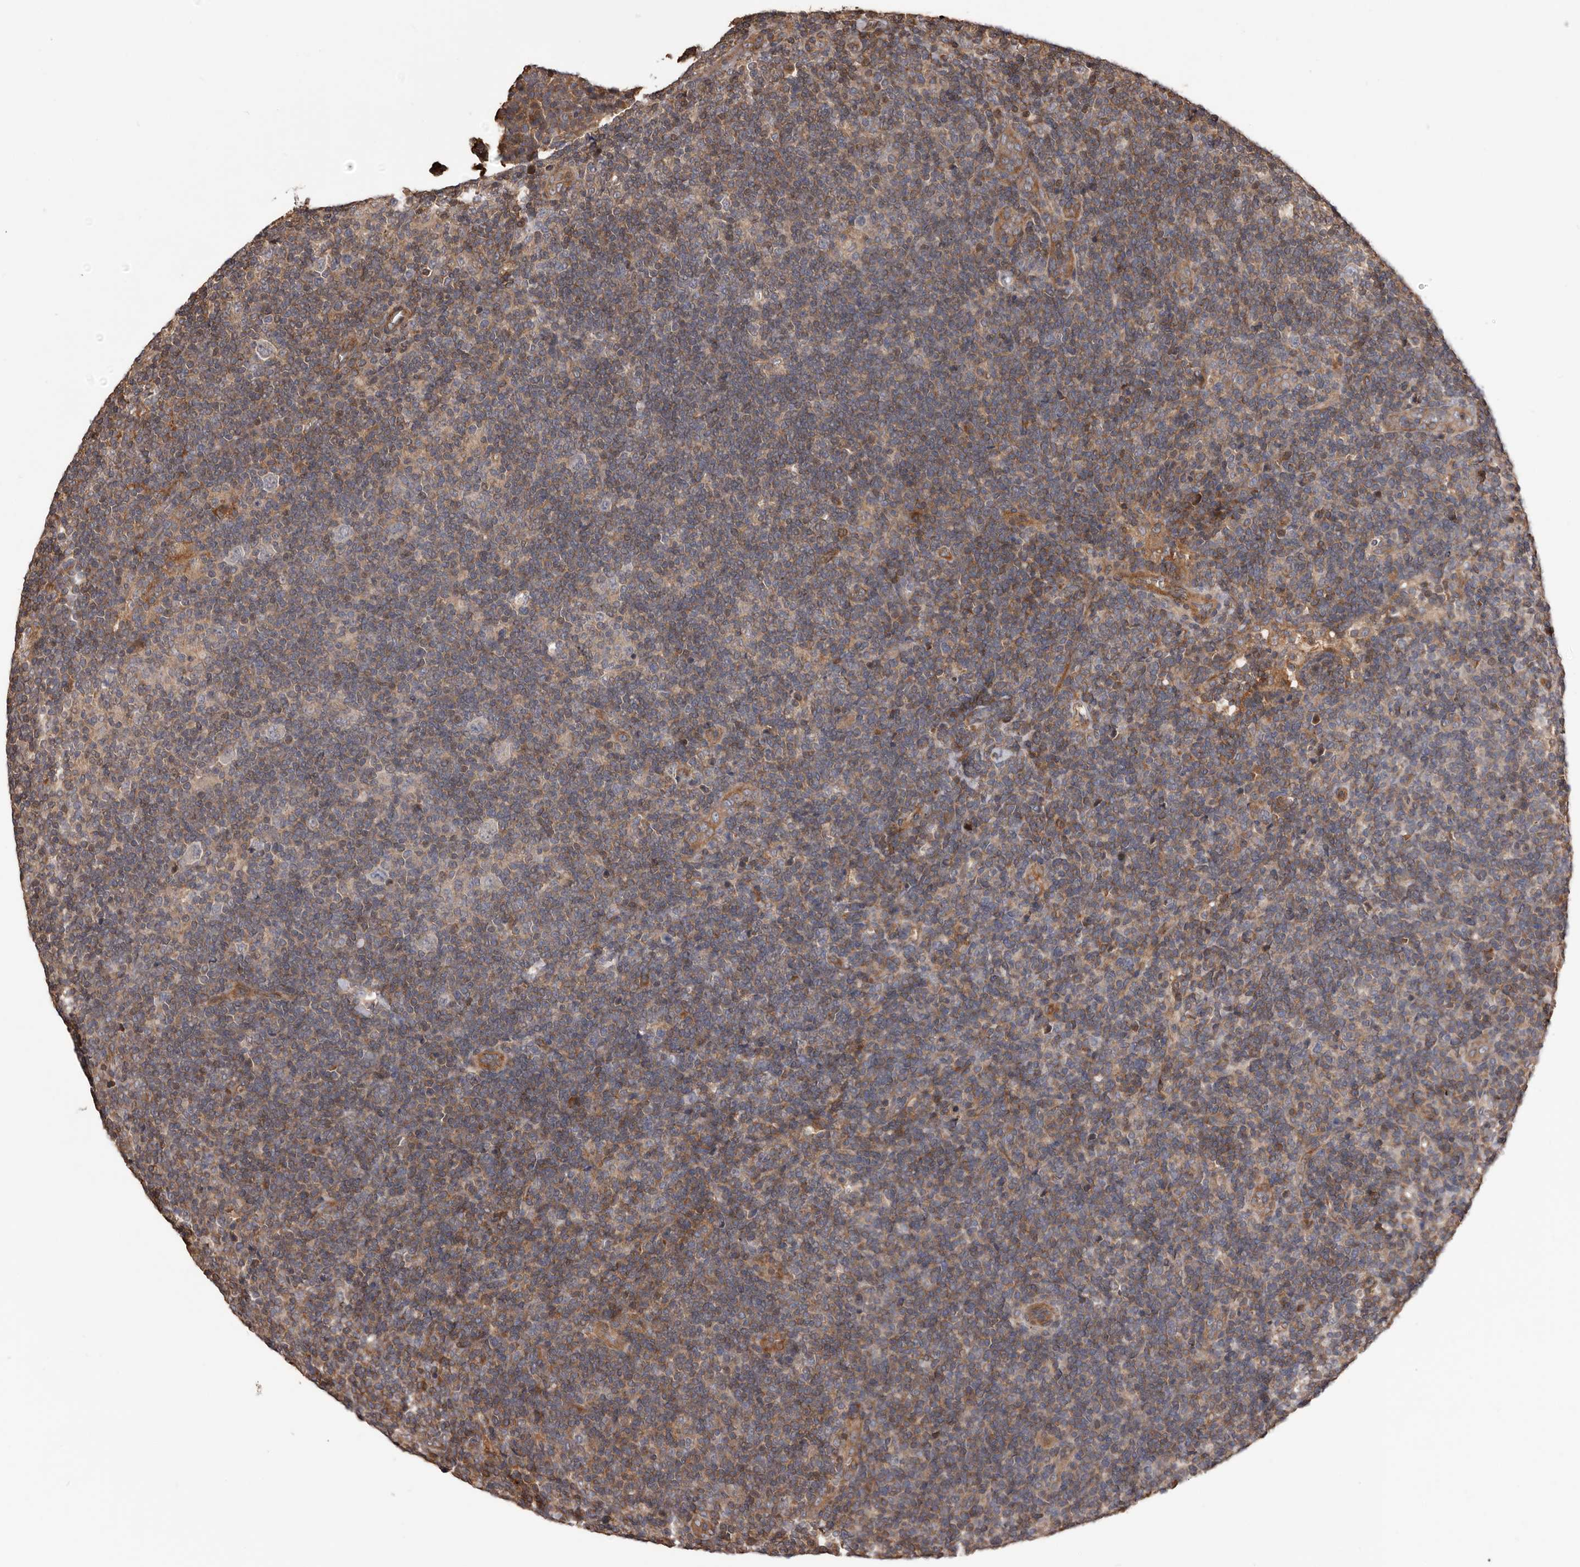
{"staining": {"intensity": "negative", "quantity": "none", "location": "none"}, "tissue": "lymphoma", "cell_type": "Tumor cells", "image_type": "cancer", "snomed": [{"axis": "morphology", "description": "Hodgkin's disease, NOS"}, {"axis": "topography", "description": "Lymph node"}], "caption": "Micrograph shows no significant protein staining in tumor cells of lymphoma.", "gene": "ADAMTS2", "patient": {"sex": "female", "age": 57}}